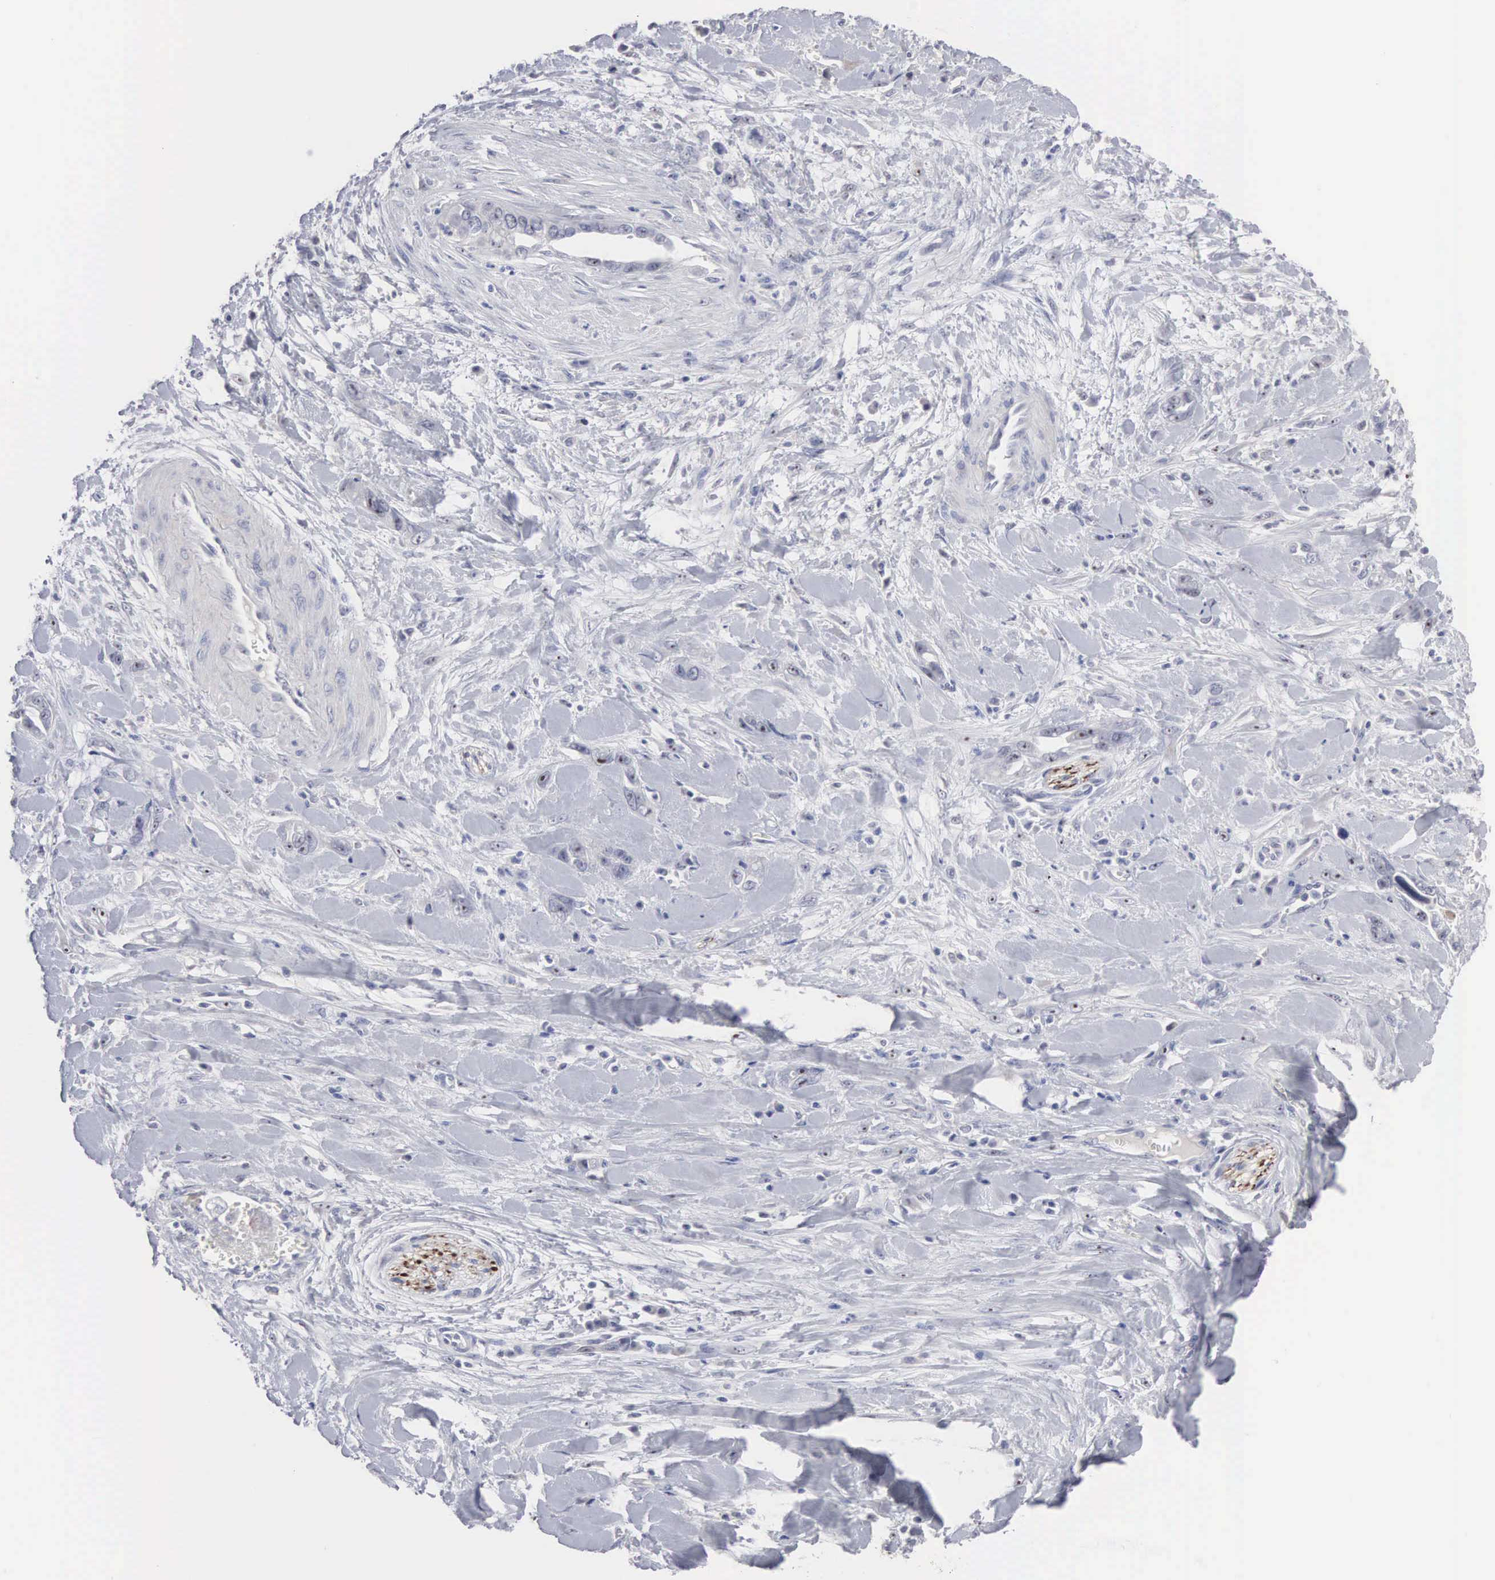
{"staining": {"intensity": "negative", "quantity": "none", "location": "none"}, "tissue": "pancreatic cancer", "cell_type": "Tumor cells", "image_type": "cancer", "snomed": [{"axis": "morphology", "description": "Adenocarcinoma, NOS"}, {"axis": "topography", "description": "Pancreas"}], "caption": "The immunohistochemistry (IHC) image has no significant expression in tumor cells of pancreatic cancer (adenocarcinoma) tissue.", "gene": "ACOT4", "patient": {"sex": "male", "age": 69}}